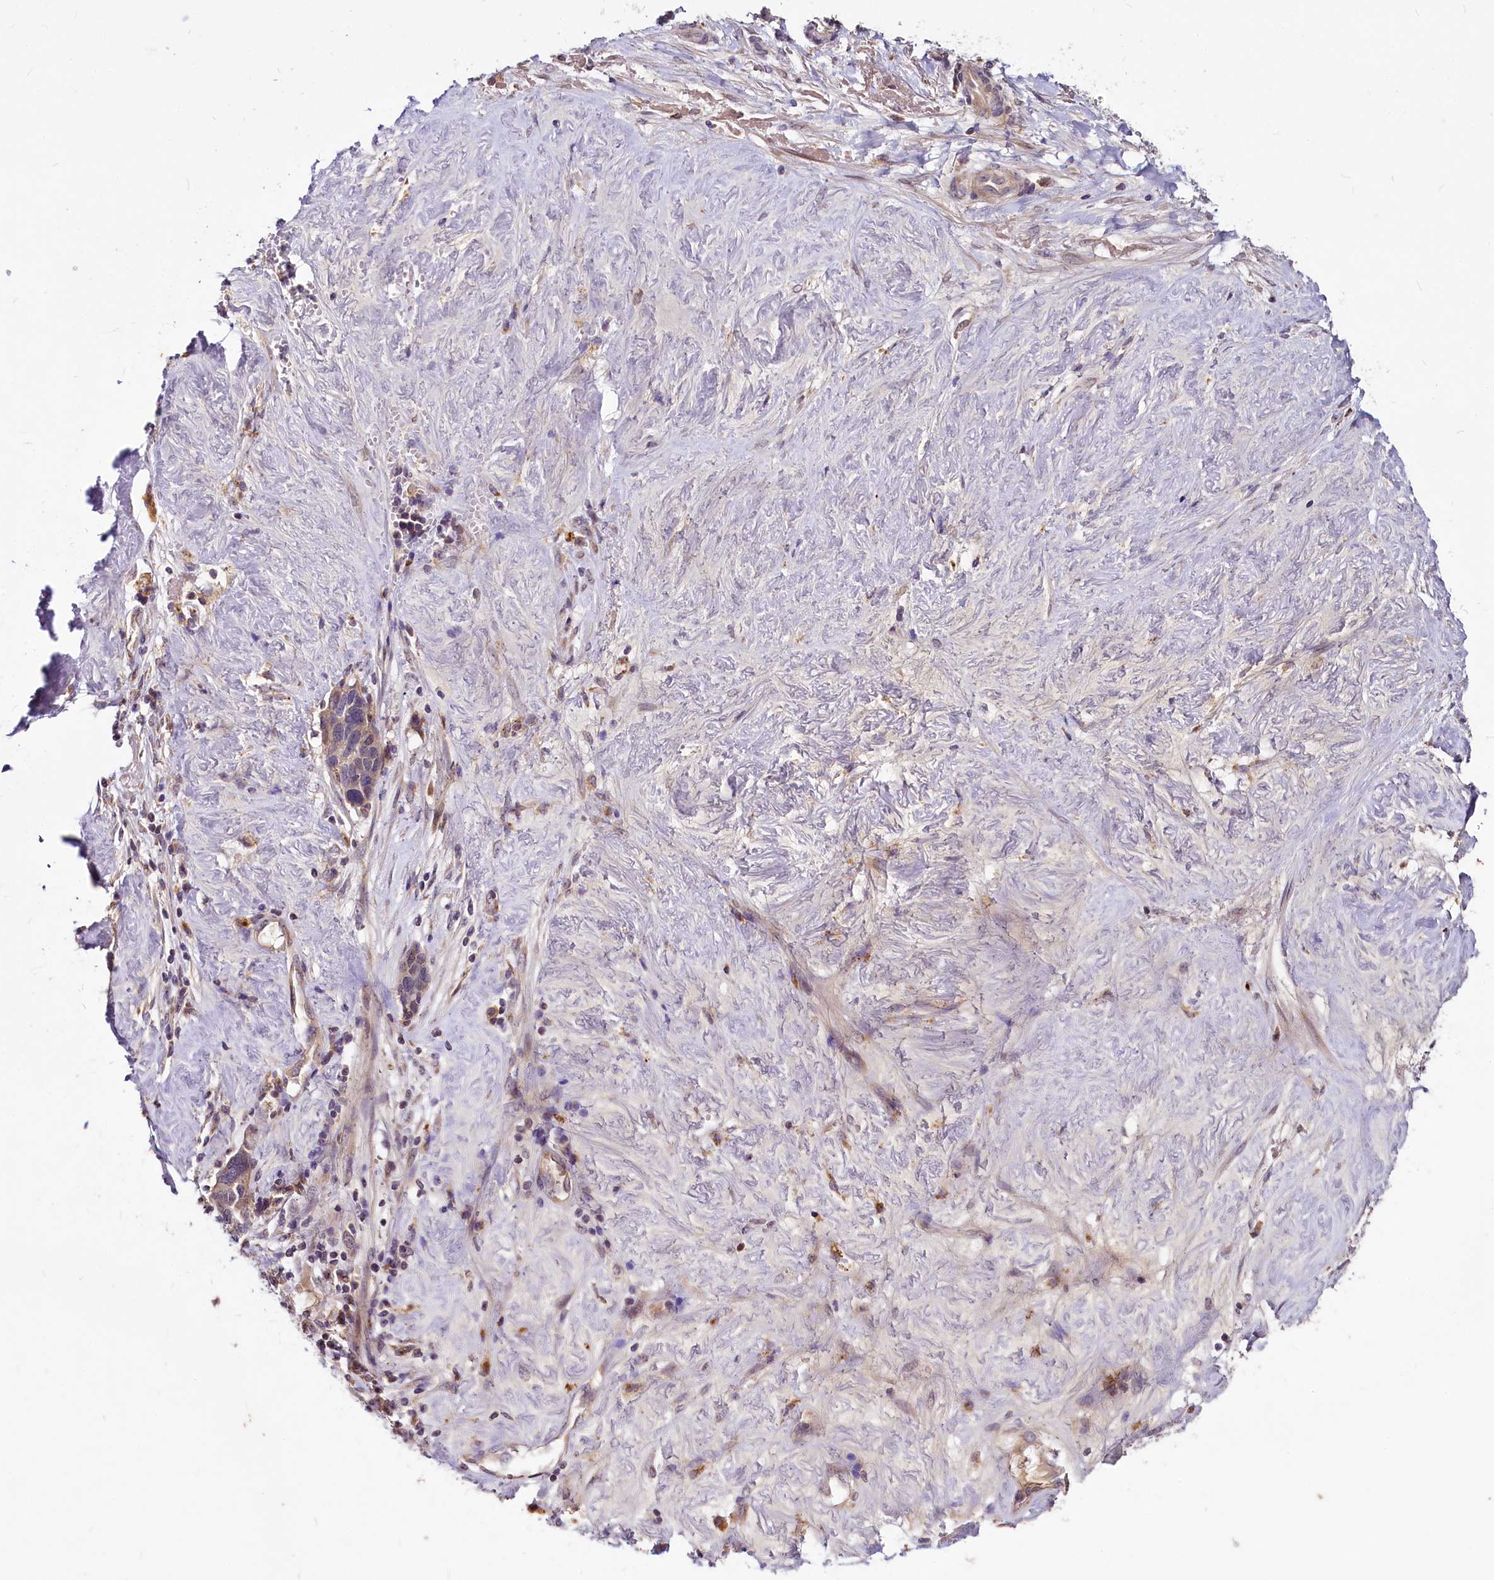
{"staining": {"intensity": "negative", "quantity": "none", "location": "none"}, "tissue": "ovarian cancer", "cell_type": "Tumor cells", "image_type": "cancer", "snomed": [{"axis": "morphology", "description": "Cystadenocarcinoma, serous, NOS"}, {"axis": "topography", "description": "Ovary"}], "caption": "DAB immunohistochemical staining of ovarian serous cystadenocarcinoma demonstrates no significant staining in tumor cells.", "gene": "C11orf86", "patient": {"sex": "female", "age": 54}}